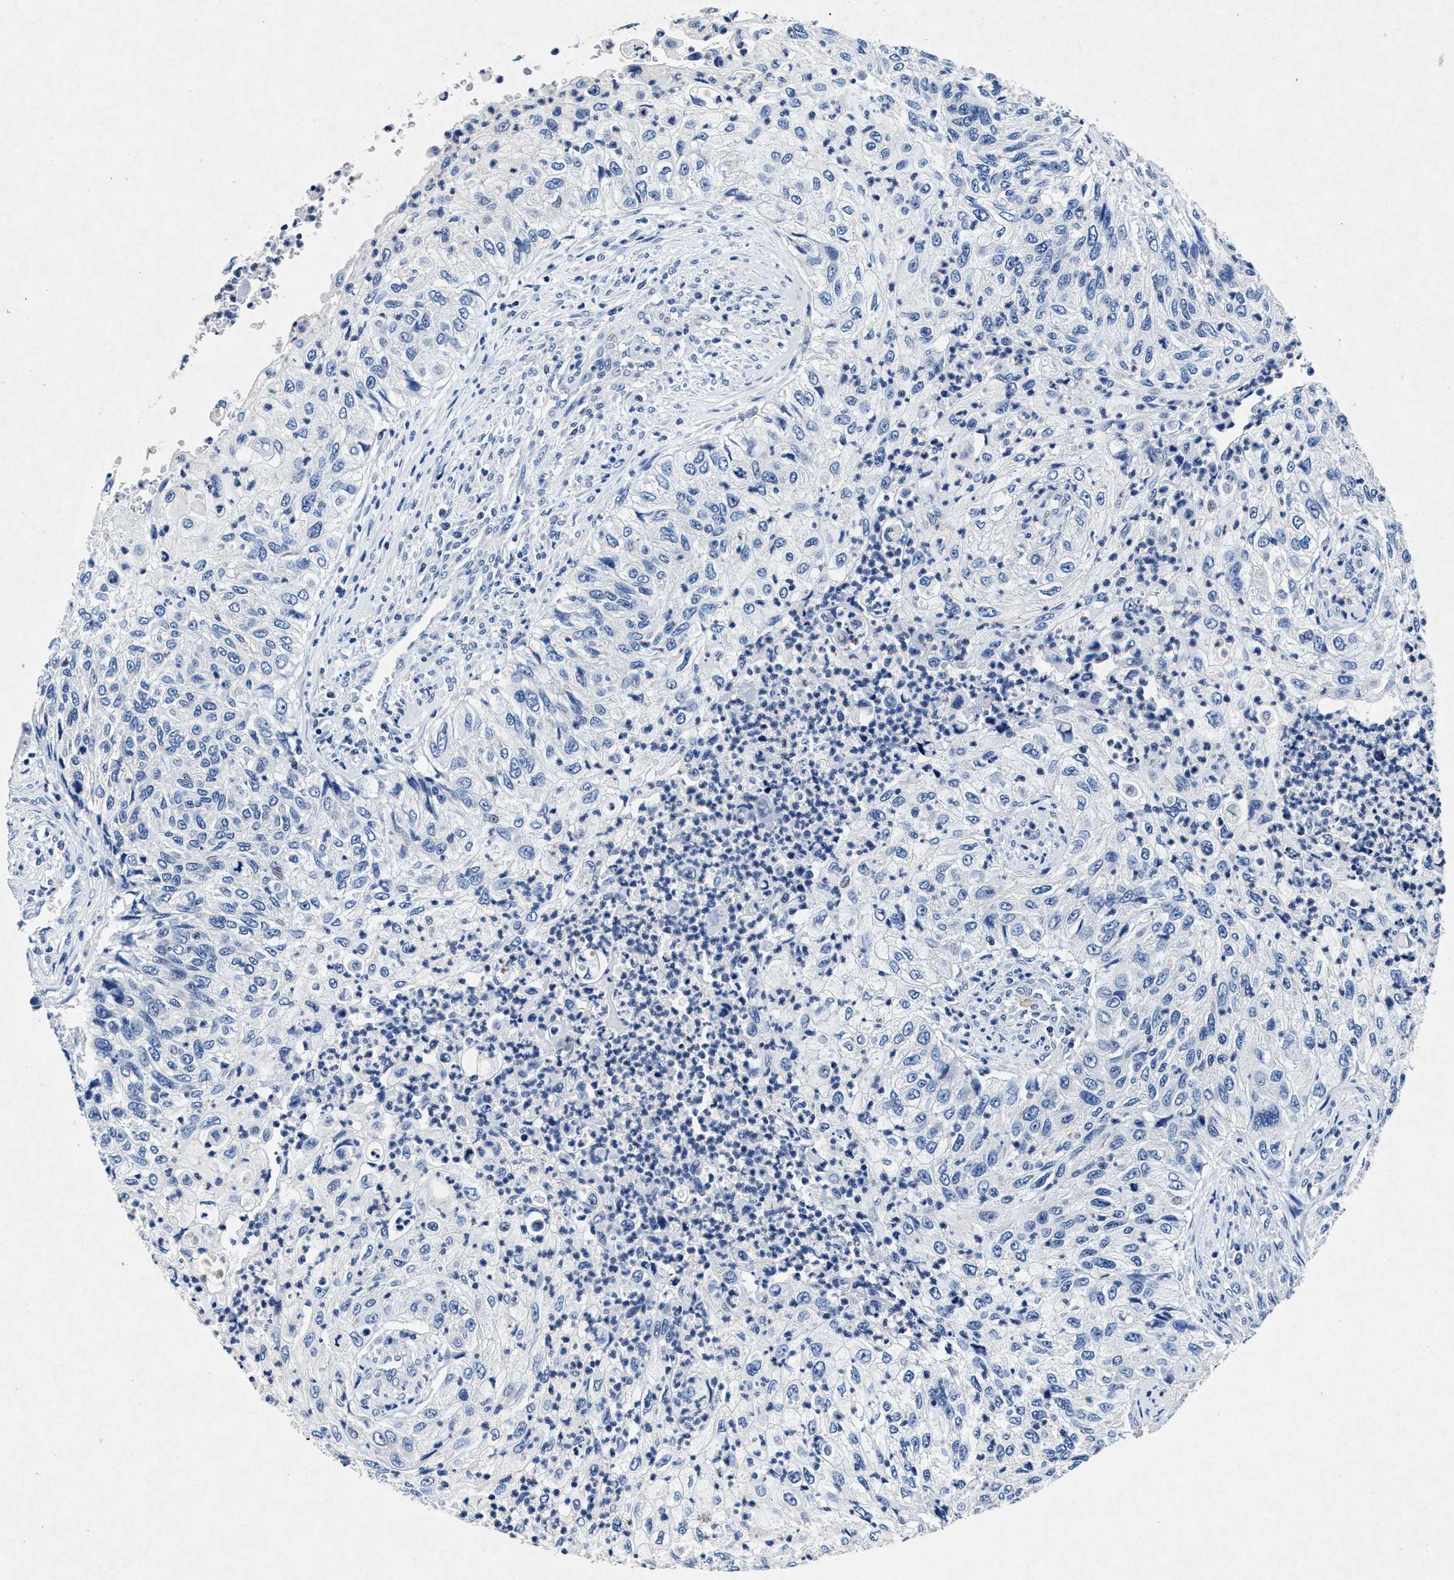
{"staining": {"intensity": "negative", "quantity": "none", "location": "none"}, "tissue": "urothelial cancer", "cell_type": "Tumor cells", "image_type": "cancer", "snomed": [{"axis": "morphology", "description": "Urothelial carcinoma, High grade"}, {"axis": "topography", "description": "Urinary bladder"}], "caption": "Immunohistochemistry (IHC) micrograph of urothelial carcinoma (high-grade) stained for a protein (brown), which shows no staining in tumor cells.", "gene": "MAP6", "patient": {"sex": "female", "age": 60}}